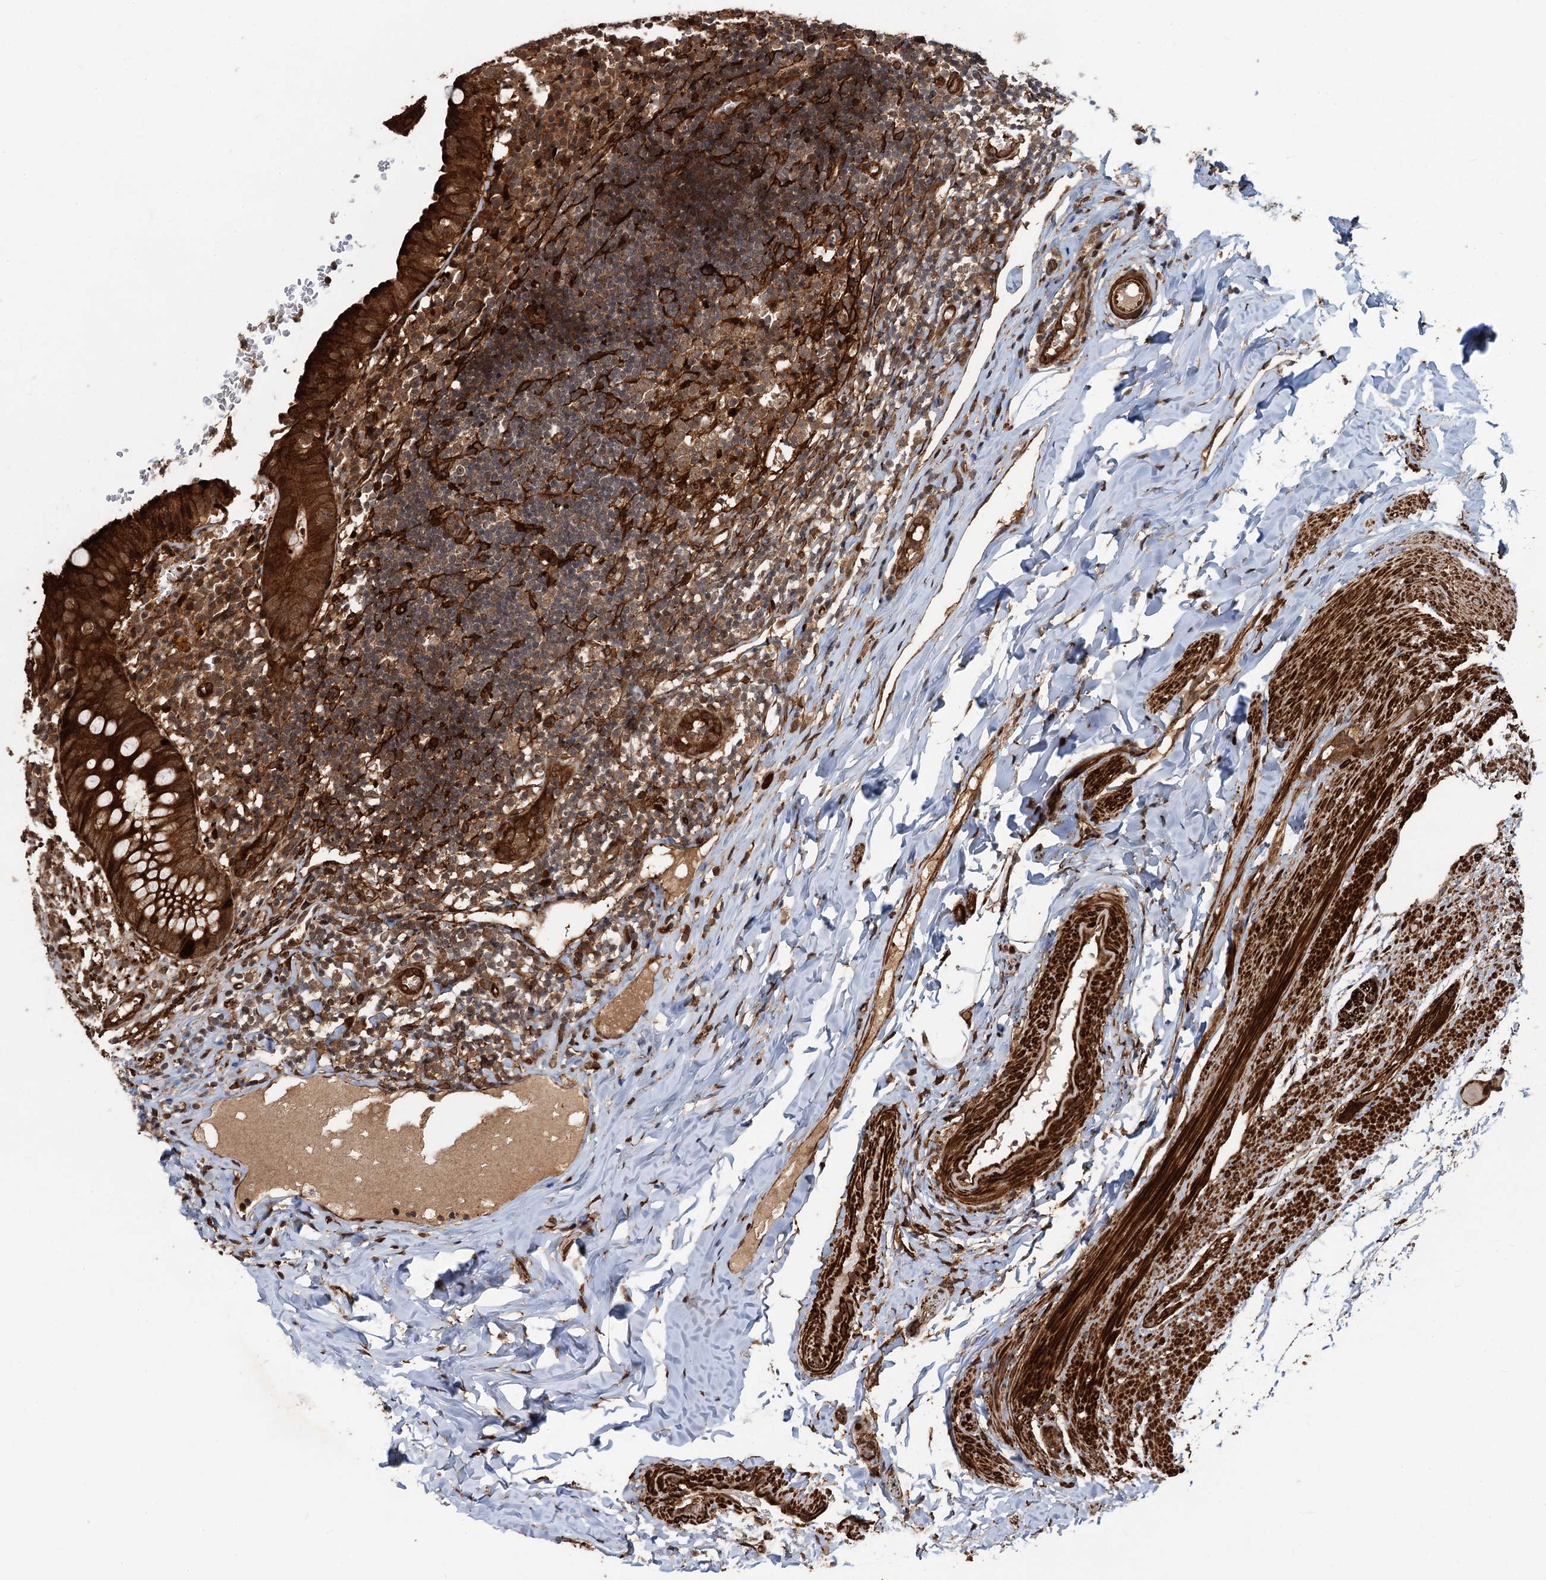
{"staining": {"intensity": "strong", "quantity": ">75%", "location": "cytoplasmic/membranous,nuclear"}, "tissue": "appendix", "cell_type": "Glandular cells", "image_type": "normal", "snomed": [{"axis": "morphology", "description": "Normal tissue, NOS"}, {"axis": "topography", "description": "Appendix"}], "caption": "DAB (3,3'-diaminobenzidine) immunohistochemical staining of benign human appendix demonstrates strong cytoplasmic/membranous,nuclear protein positivity in approximately >75% of glandular cells.", "gene": "SNRNP25", "patient": {"sex": "male", "age": 8}}